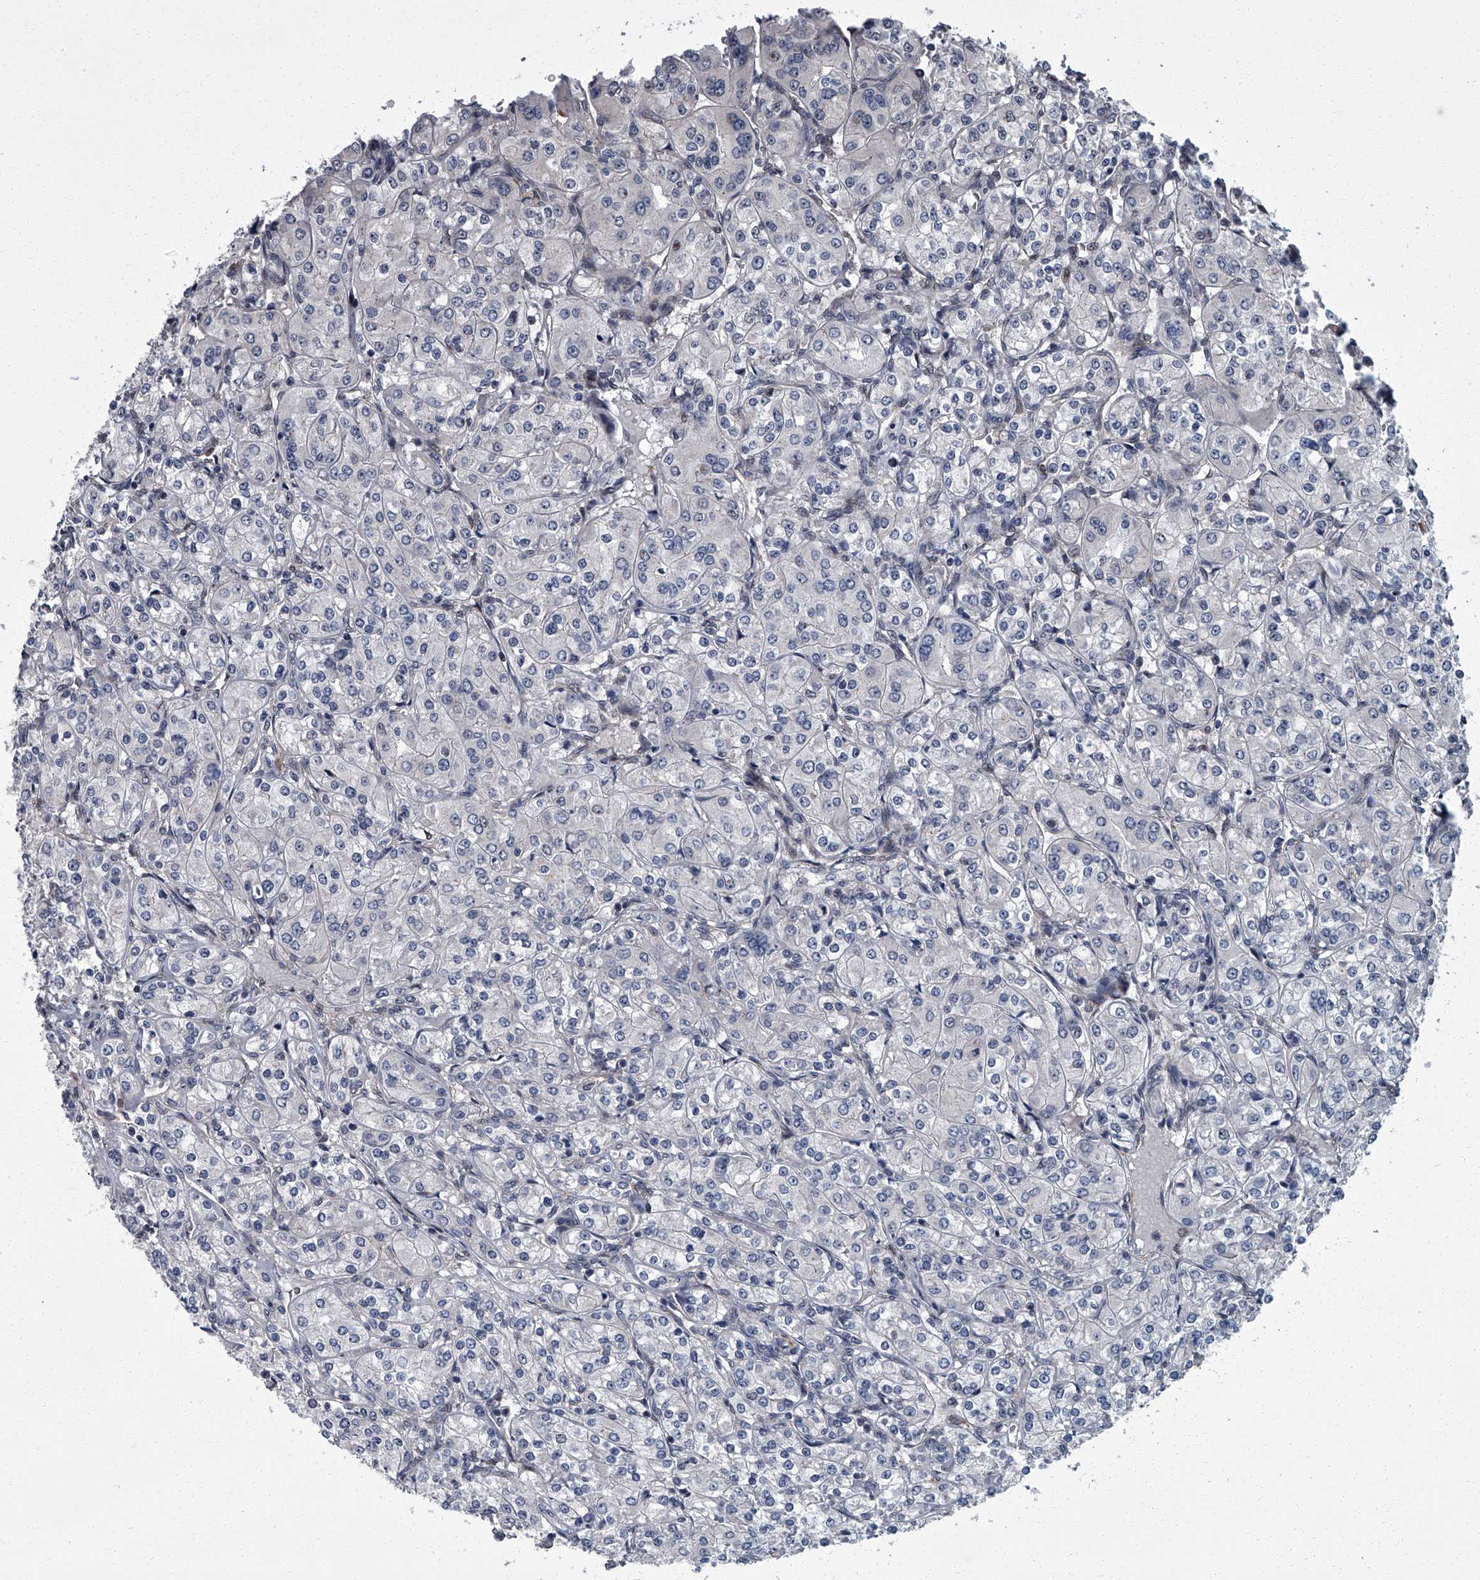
{"staining": {"intensity": "negative", "quantity": "none", "location": "none"}, "tissue": "renal cancer", "cell_type": "Tumor cells", "image_type": "cancer", "snomed": [{"axis": "morphology", "description": "Adenocarcinoma, NOS"}, {"axis": "topography", "description": "Kidney"}], "caption": "A high-resolution histopathology image shows immunohistochemistry staining of renal cancer, which reveals no significant expression in tumor cells.", "gene": "ZNF274", "patient": {"sex": "male", "age": 77}}